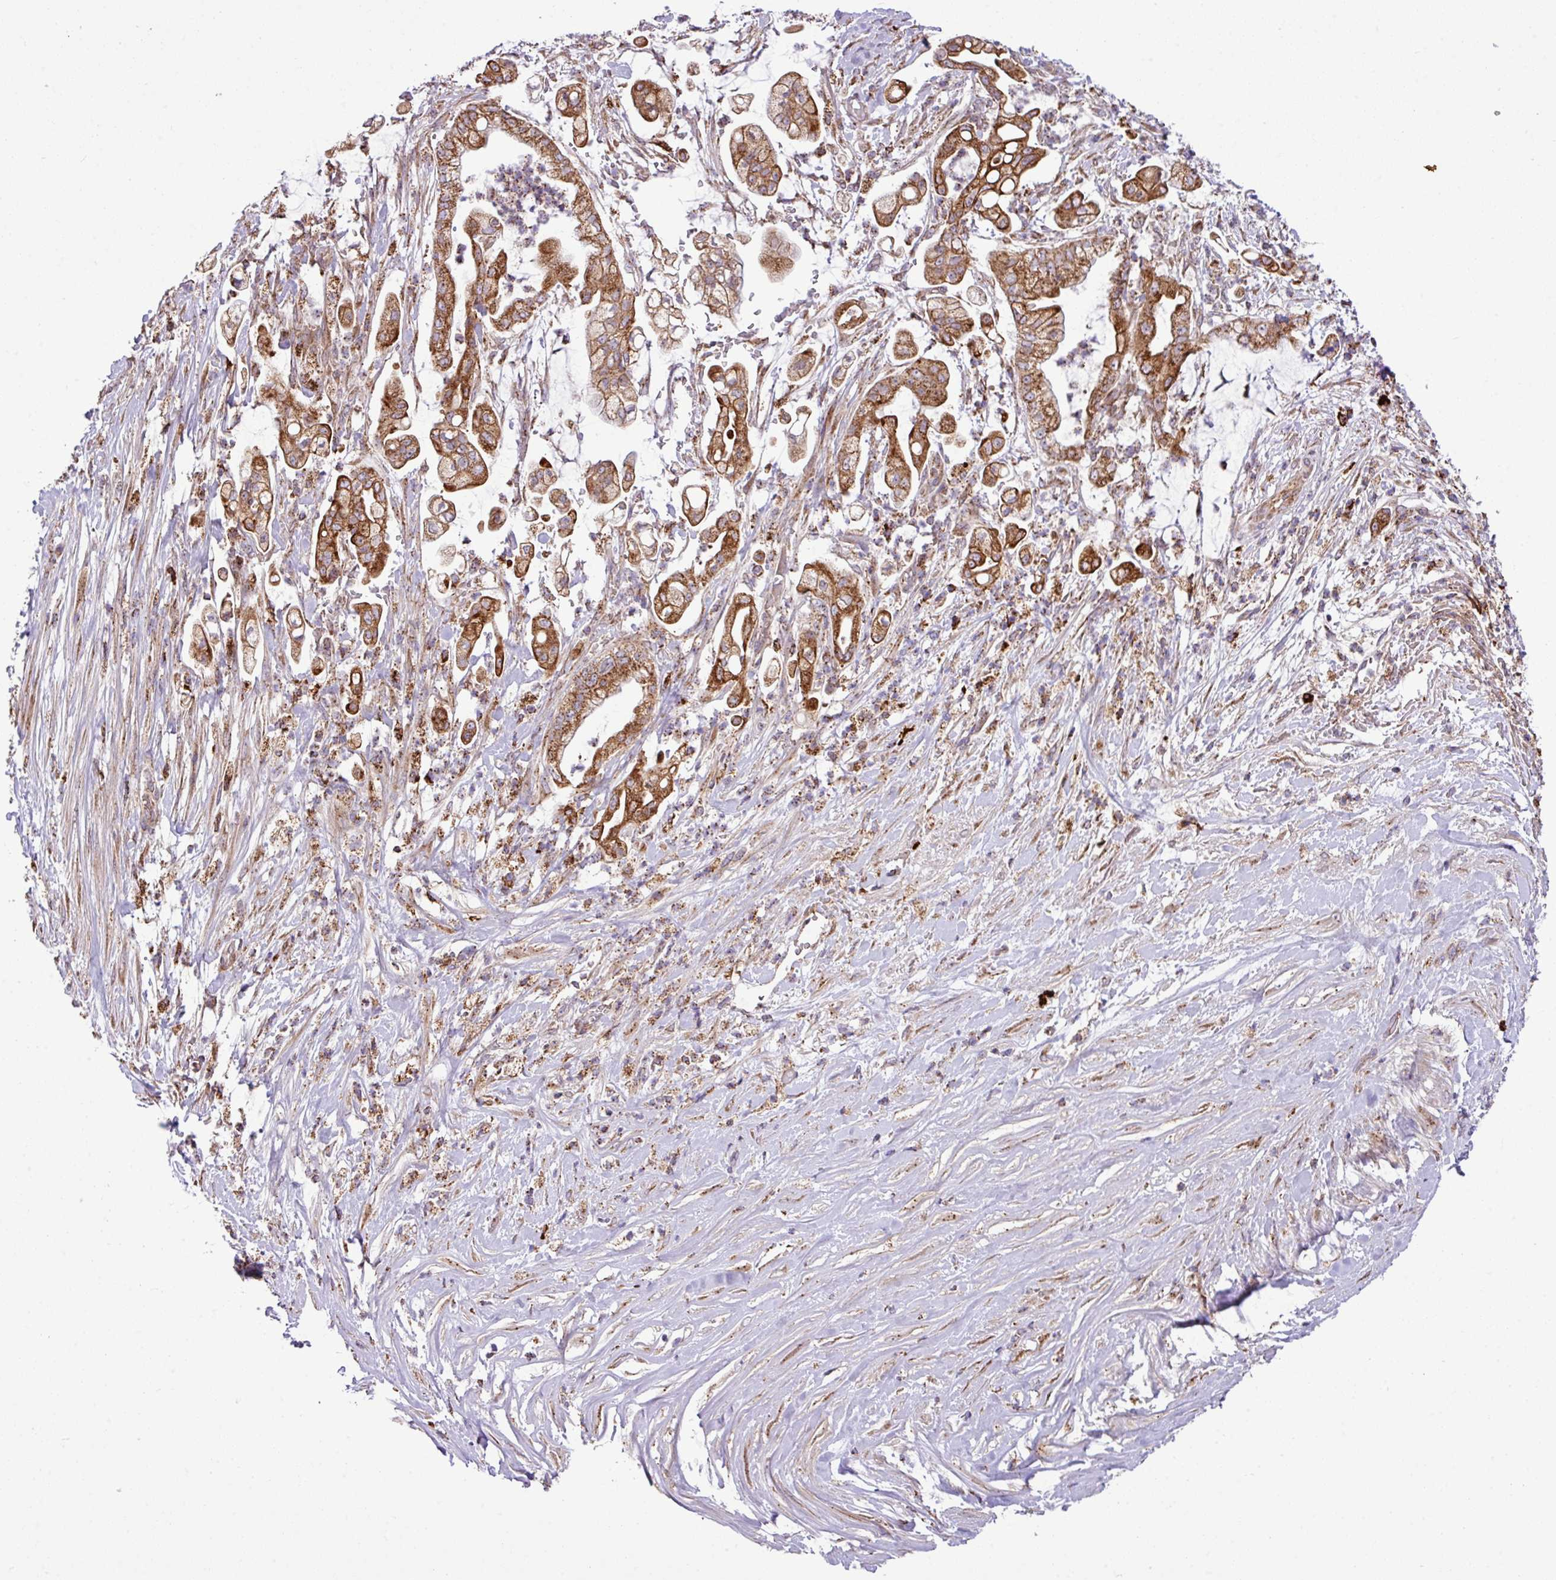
{"staining": {"intensity": "strong", "quantity": ">75%", "location": "cytoplasmic/membranous"}, "tissue": "pancreatic cancer", "cell_type": "Tumor cells", "image_type": "cancer", "snomed": [{"axis": "morphology", "description": "Adenocarcinoma, NOS"}, {"axis": "topography", "description": "Pancreas"}], "caption": "A brown stain labels strong cytoplasmic/membranous expression of a protein in adenocarcinoma (pancreatic) tumor cells.", "gene": "ZNF569", "patient": {"sex": "female", "age": 69}}